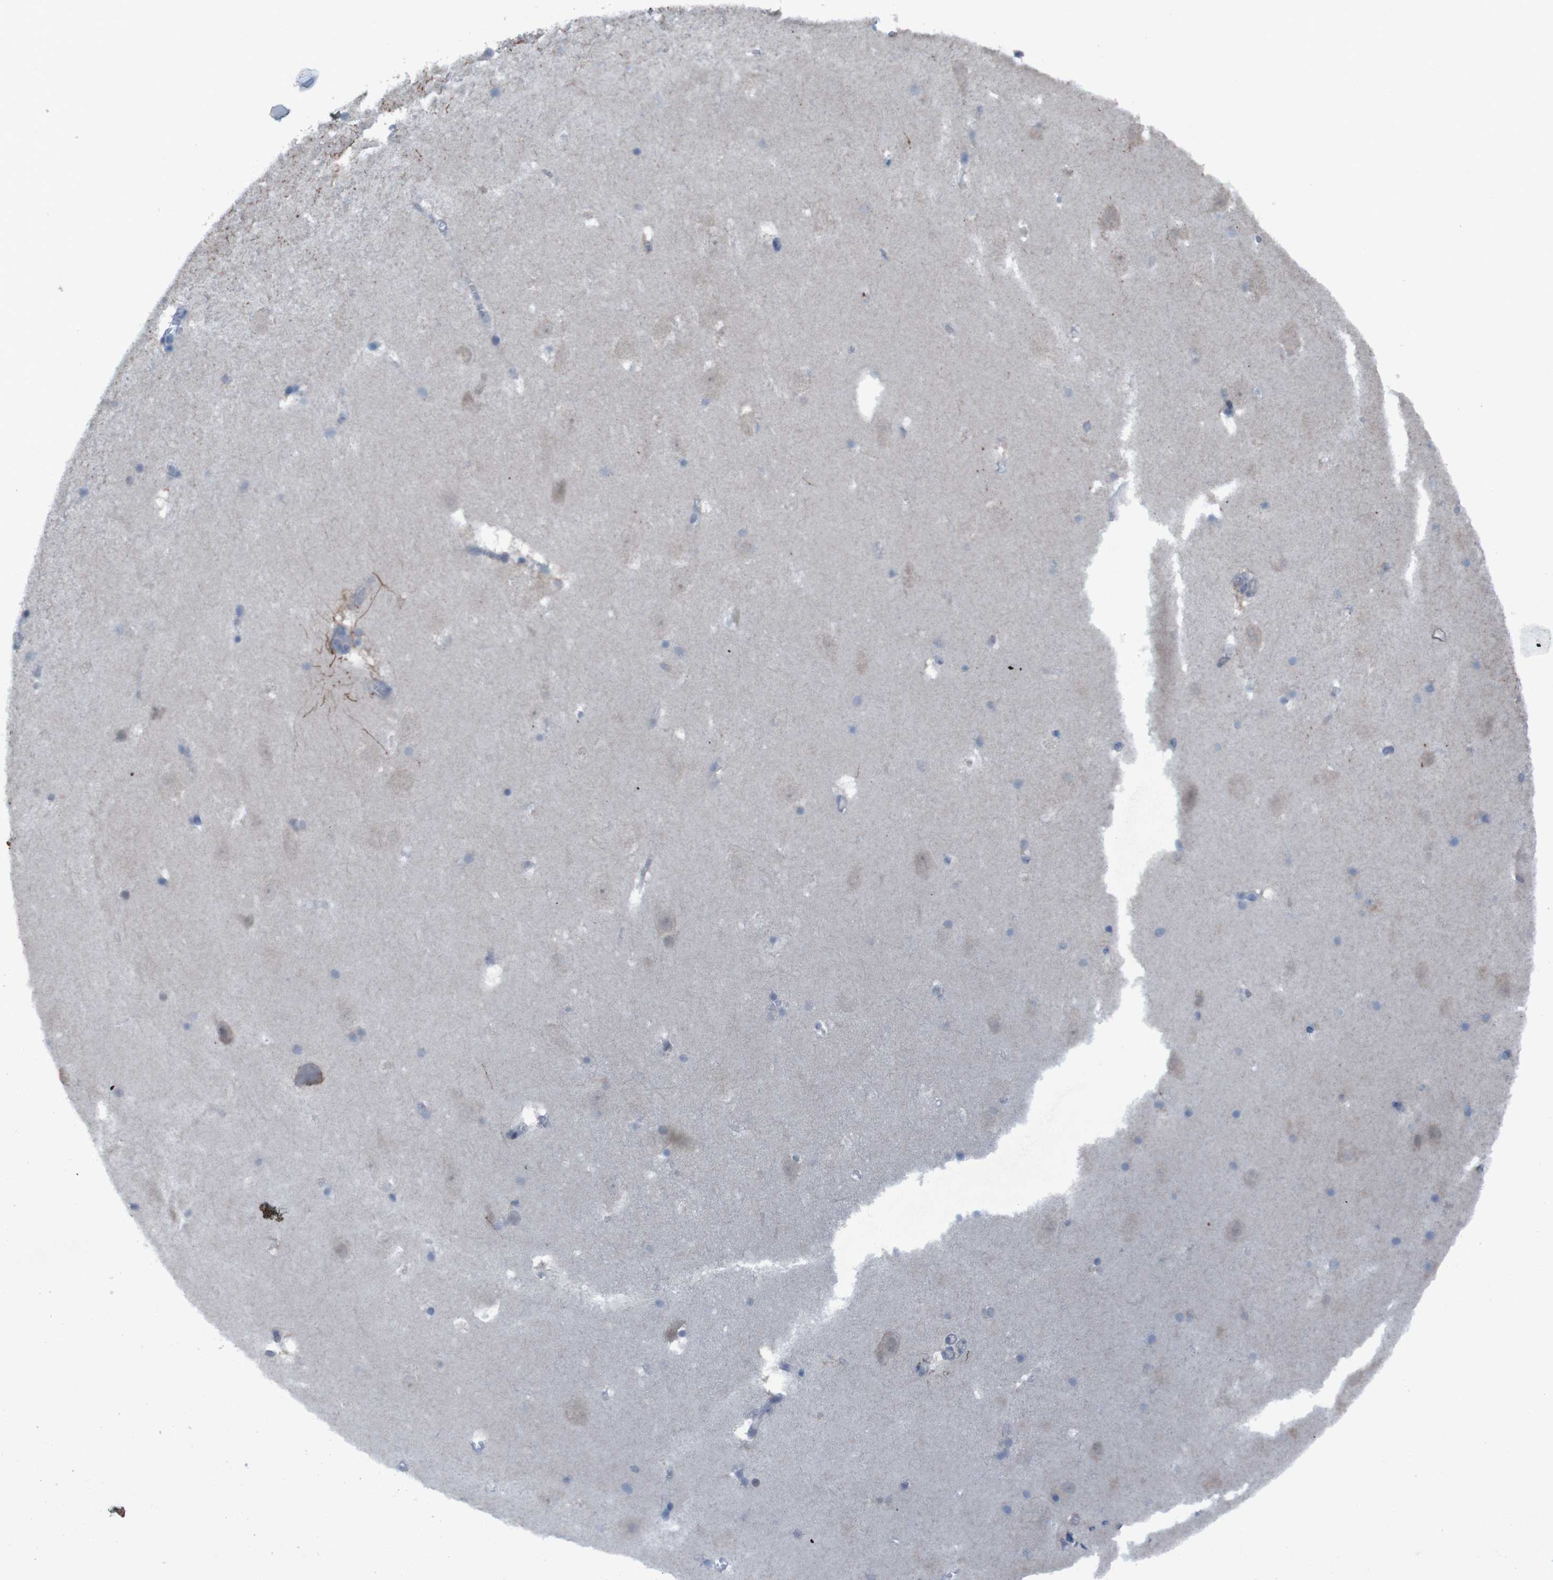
{"staining": {"intensity": "negative", "quantity": "none", "location": "none"}, "tissue": "hippocampus", "cell_type": "Glial cells", "image_type": "normal", "snomed": [{"axis": "morphology", "description": "Normal tissue, NOS"}, {"axis": "topography", "description": "Hippocampus"}], "caption": "High power microscopy image of an immunohistochemistry photomicrograph of benign hippocampus, revealing no significant positivity in glial cells.", "gene": "CLDN18", "patient": {"sex": "male", "age": 45}}